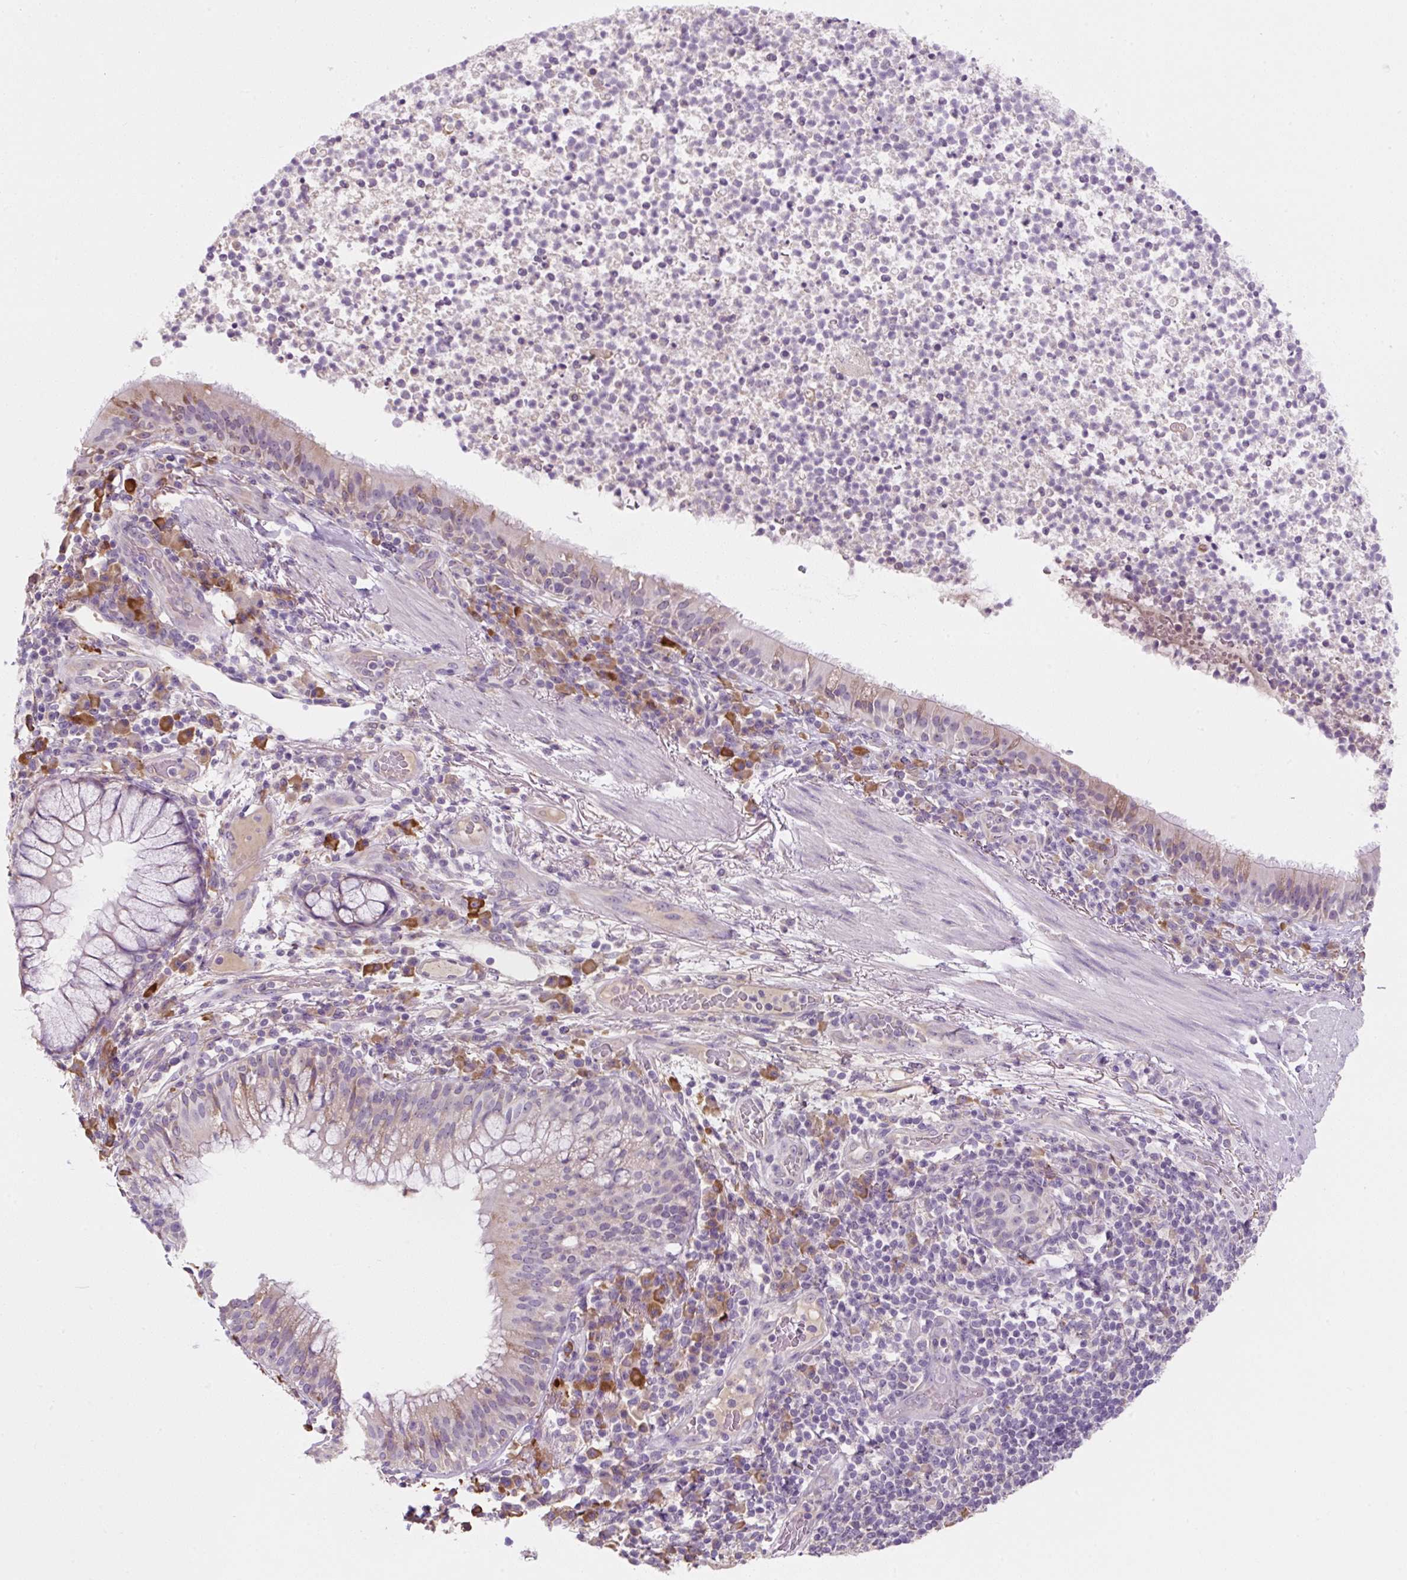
{"staining": {"intensity": "moderate", "quantity": "<25%", "location": "cytoplasmic/membranous"}, "tissue": "bronchus", "cell_type": "Respiratory epithelial cells", "image_type": "normal", "snomed": [{"axis": "morphology", "description": "Normal tissue, NOS"}, {"axis": "topography", "description": "Cartilage tissue"}, {"axis": "topography", "description": "Bronchus"}], "caption": "Immunohistochemistry staining of unremarkable bronchus, which shows low levels of moderate cytoplasmic/membranous staining in approximately <25% of respiratory epithelial cells indicating moderate cytoplasmic/membranous protein expression. The staining was performed using DAB (3,3'-diaminobenzidine) (brown) for protein detection and nuclei were counterstained in hematoxylin (blue).", "gene": "FZD5", "patient": {"sex": "male", "age": 56}}